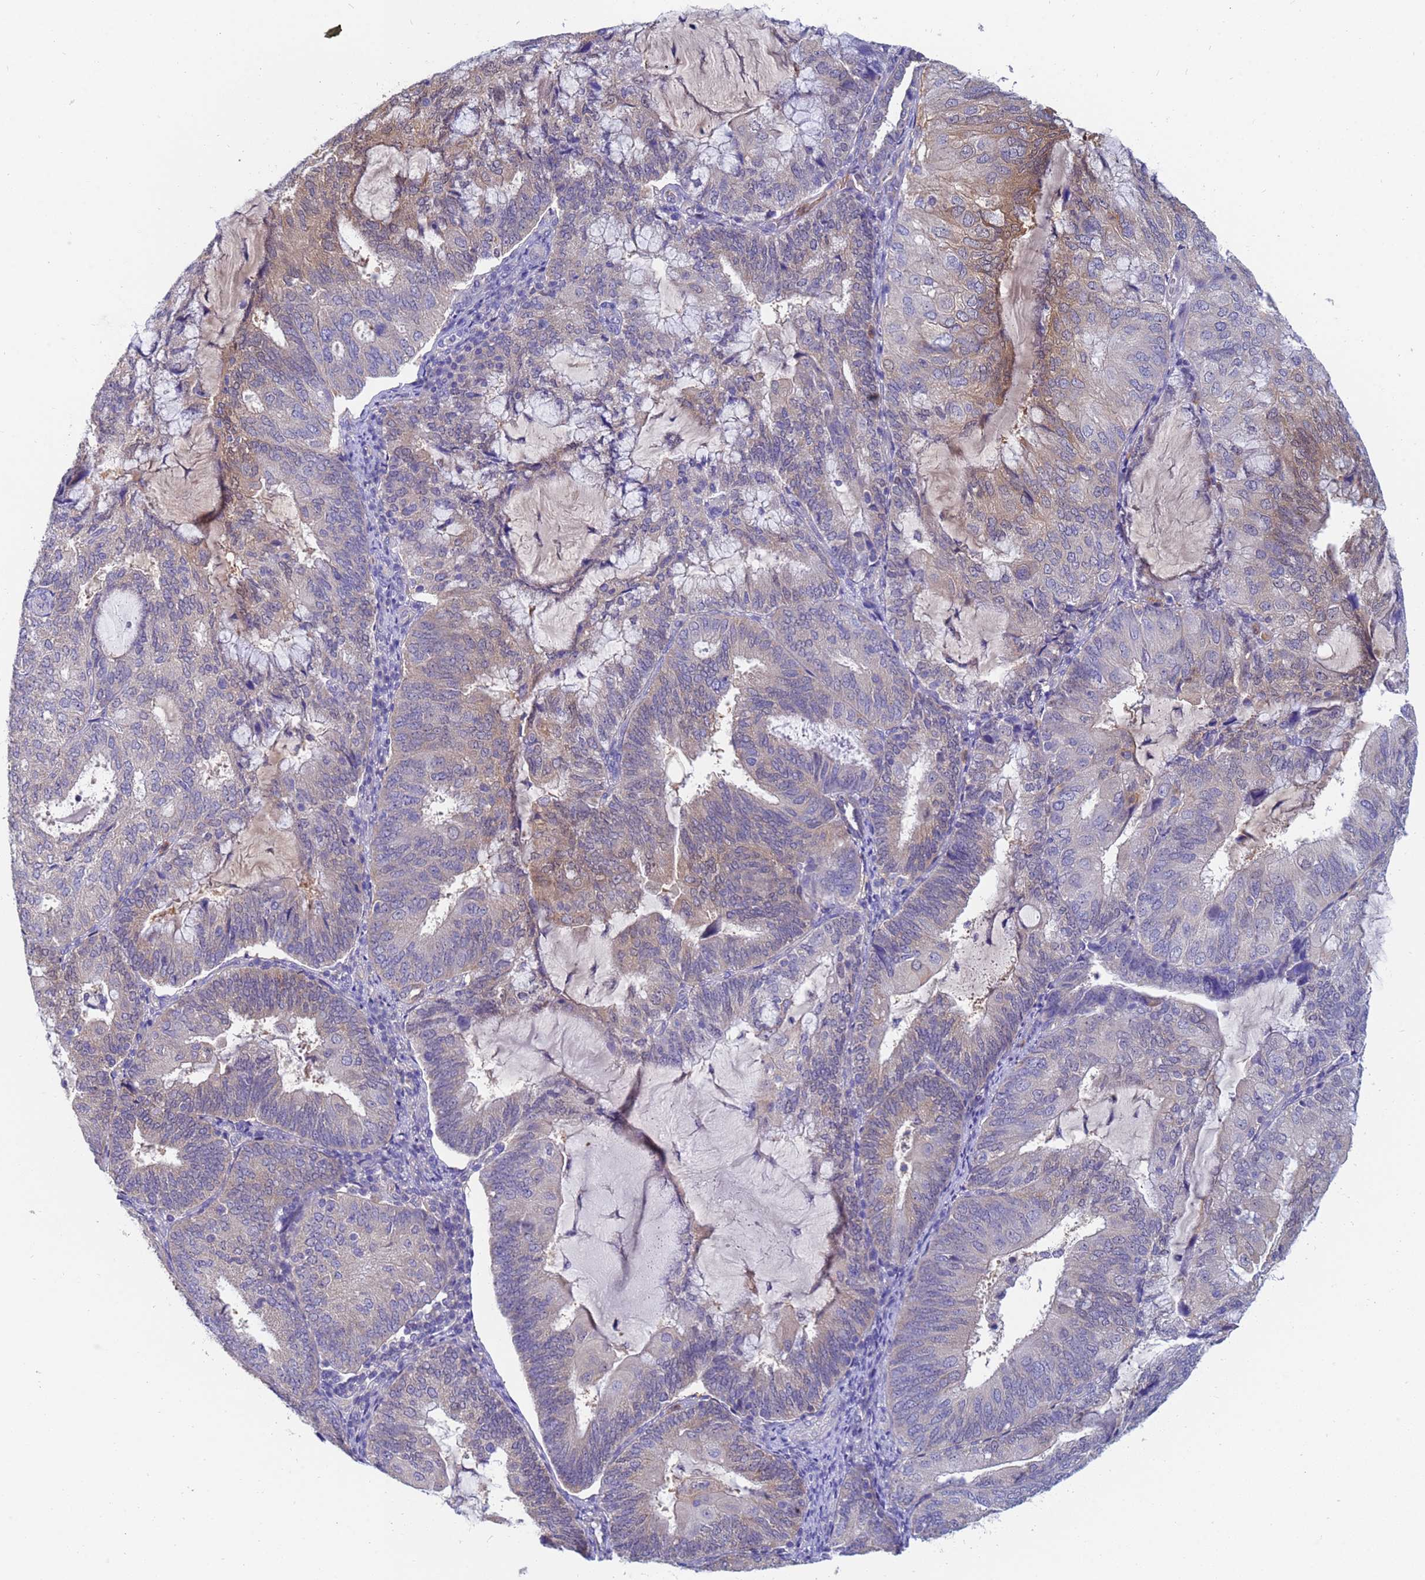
{"staining": {"intensity": "weak", "quantity": "25%-75%", "location": "cytoplasmic/membranous"}, "tissue": "endometrial cancer", "cell_type": "Tumor cells", "image_type": "cancer", "snomed": [{"axis": "morphology", "description": "Adenocarcinoma, NOS"}, {"axis": "topography", "description": "Endometrium"}], "caption": "Brown immunohistochemical staining in endometrial cancer (adenocarcinoma) demonstrates weak cytoplasmic/membranous staining in about 25%-75% of tumor cells.", "gene": "TTLL11", "patient": {"sex": "female", "age": 81}}